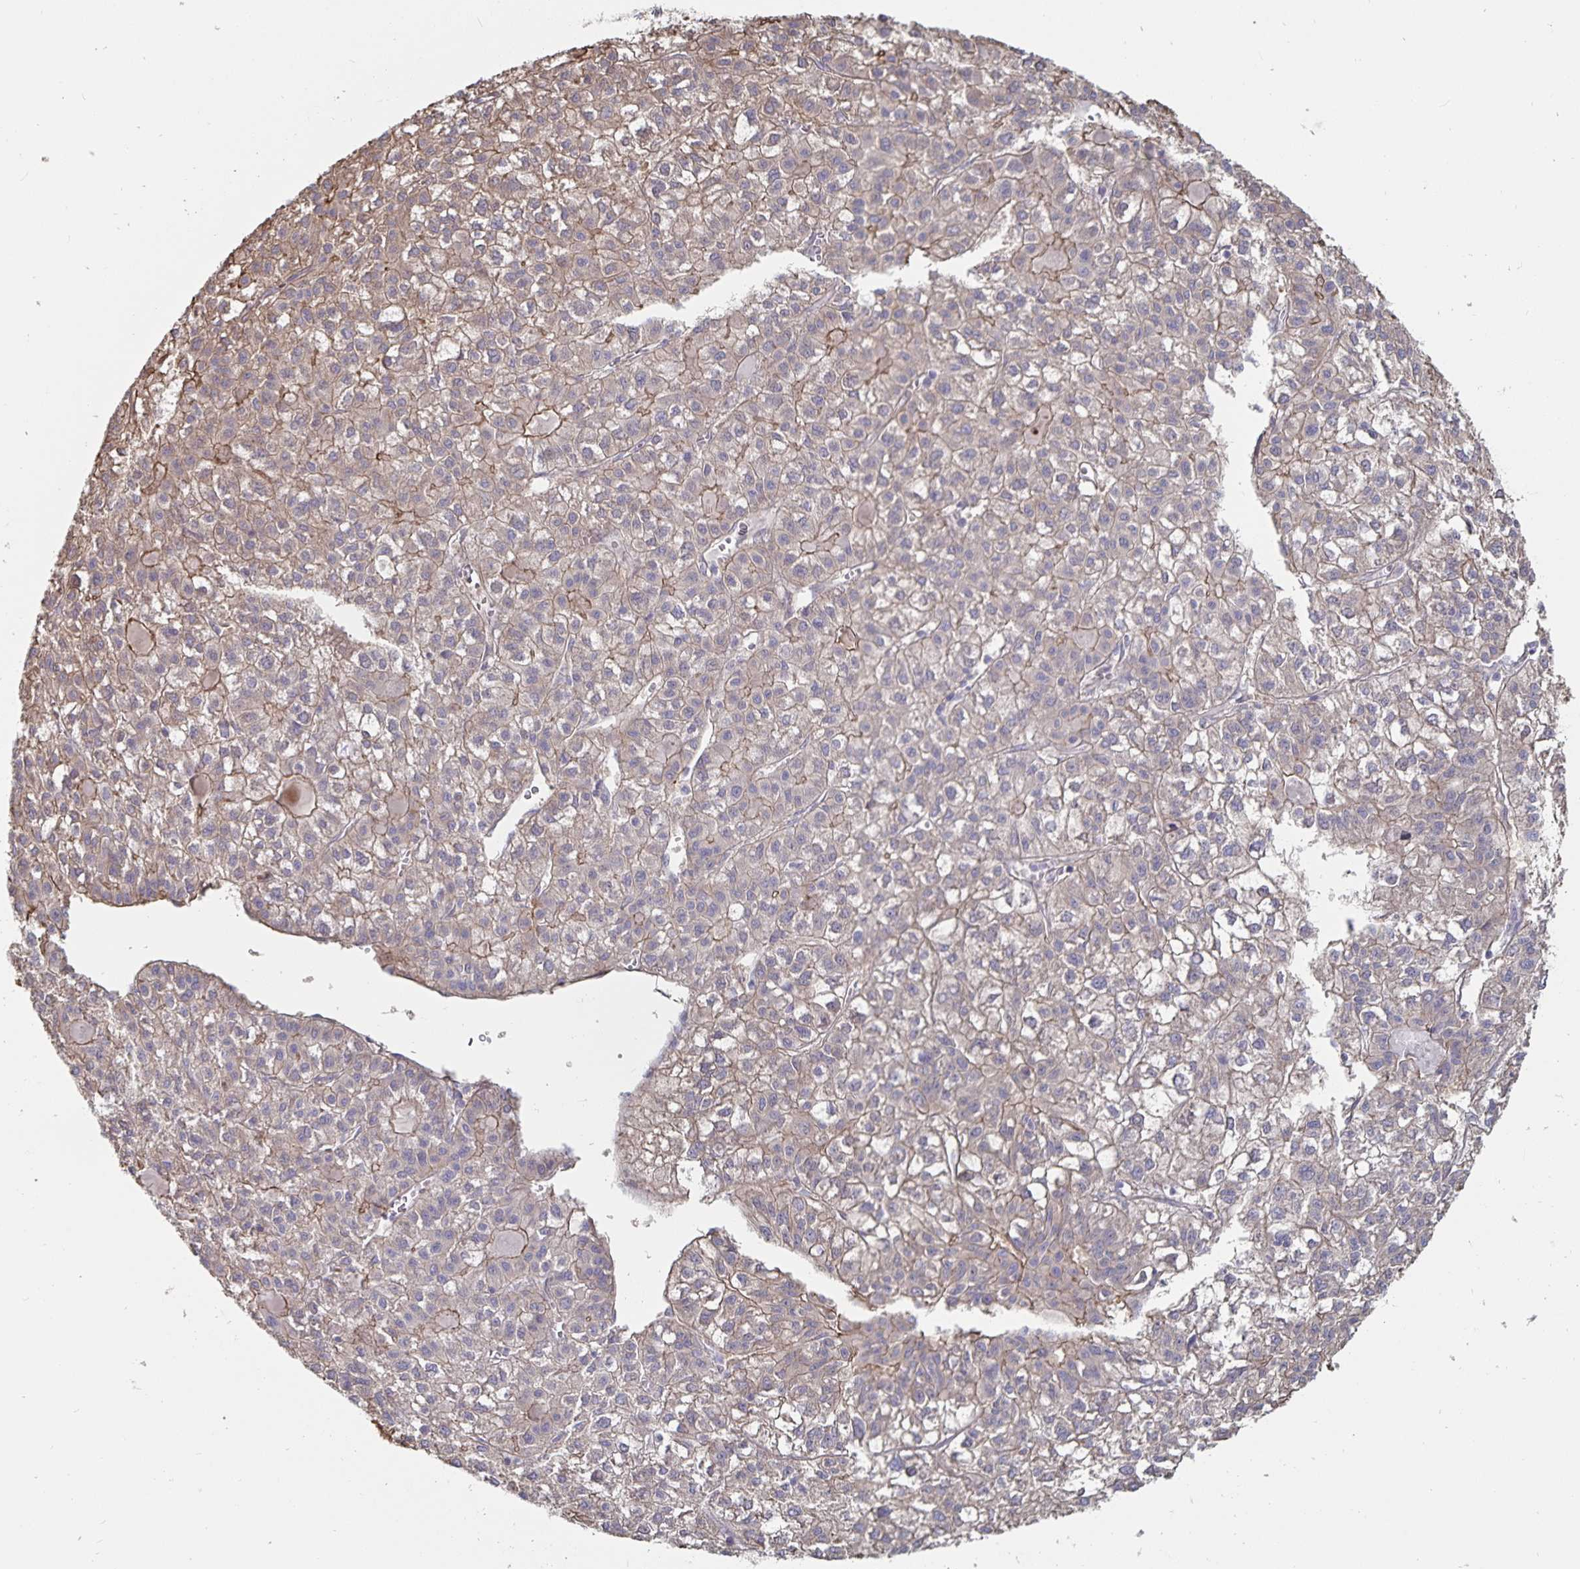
{"staining": {"intensity": "weak", "quantity": "25%-75%", "location": "cytoplasmic/membranous"}, "tissue": "liver cancer", "cell_type": "Tumor cells", "image_type": "cancer", "snomed": [{"axis": "morphology", "description": "Carcinoma, Hepatocellular, NOS"}, {"axis": "topography", "description": "Liver"}], "caption": "Immunohistochemistry (IHC) staining of liver cancer (hepatocellular carcinoma), which exhibits low levels of weak cytoplasmic/membranous expression in about 25%-75% of tumor cells indicating weak cytoplasmic/membranous protein expression. The staining was performed using DAB (3,3'-diaminobenzidine) (brown) for protein detection and nuclei were counterstained in hematoxylin (blue).", "gene": "SSTR1", "patient": {"sex": "female", "age": 43}}